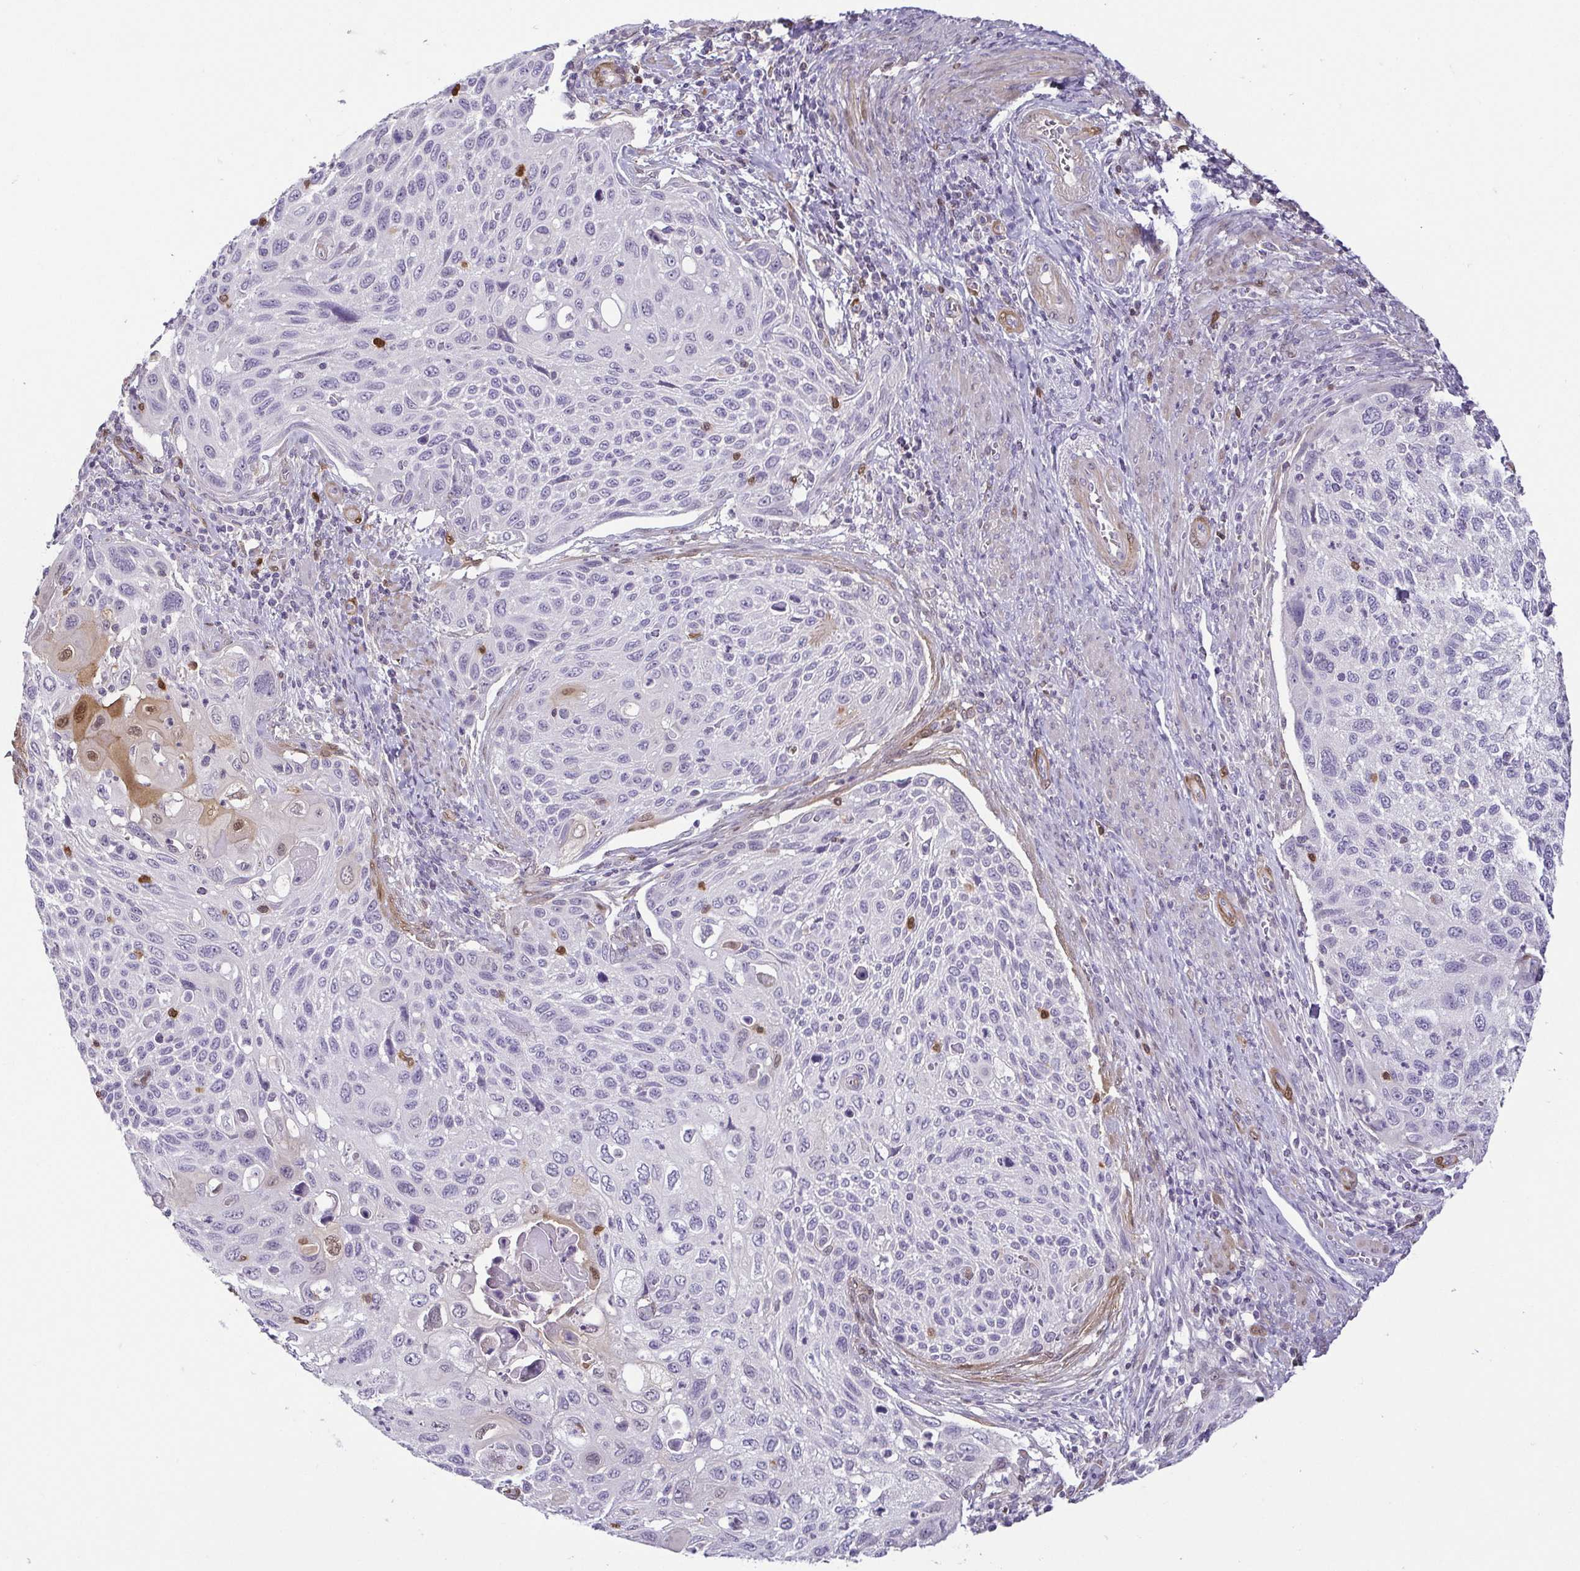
{"staining": {"intensity": "negative", "quantity": "none", "location": "none"}, "tissue": "cervical cancer", "cell_type": "Tumor cells", "image_type": "cancer", "snomed": [{"axis": "morphology", "description": "Squamous cell carcinoma, NOS"}, {"axis": "topography", "description": "Cervix"}], "caption": "An image of human cervical cancer is negative for staining in tumor cells.", "gene": "HOPX", "patient": {"sex": "female", "age": 70}}